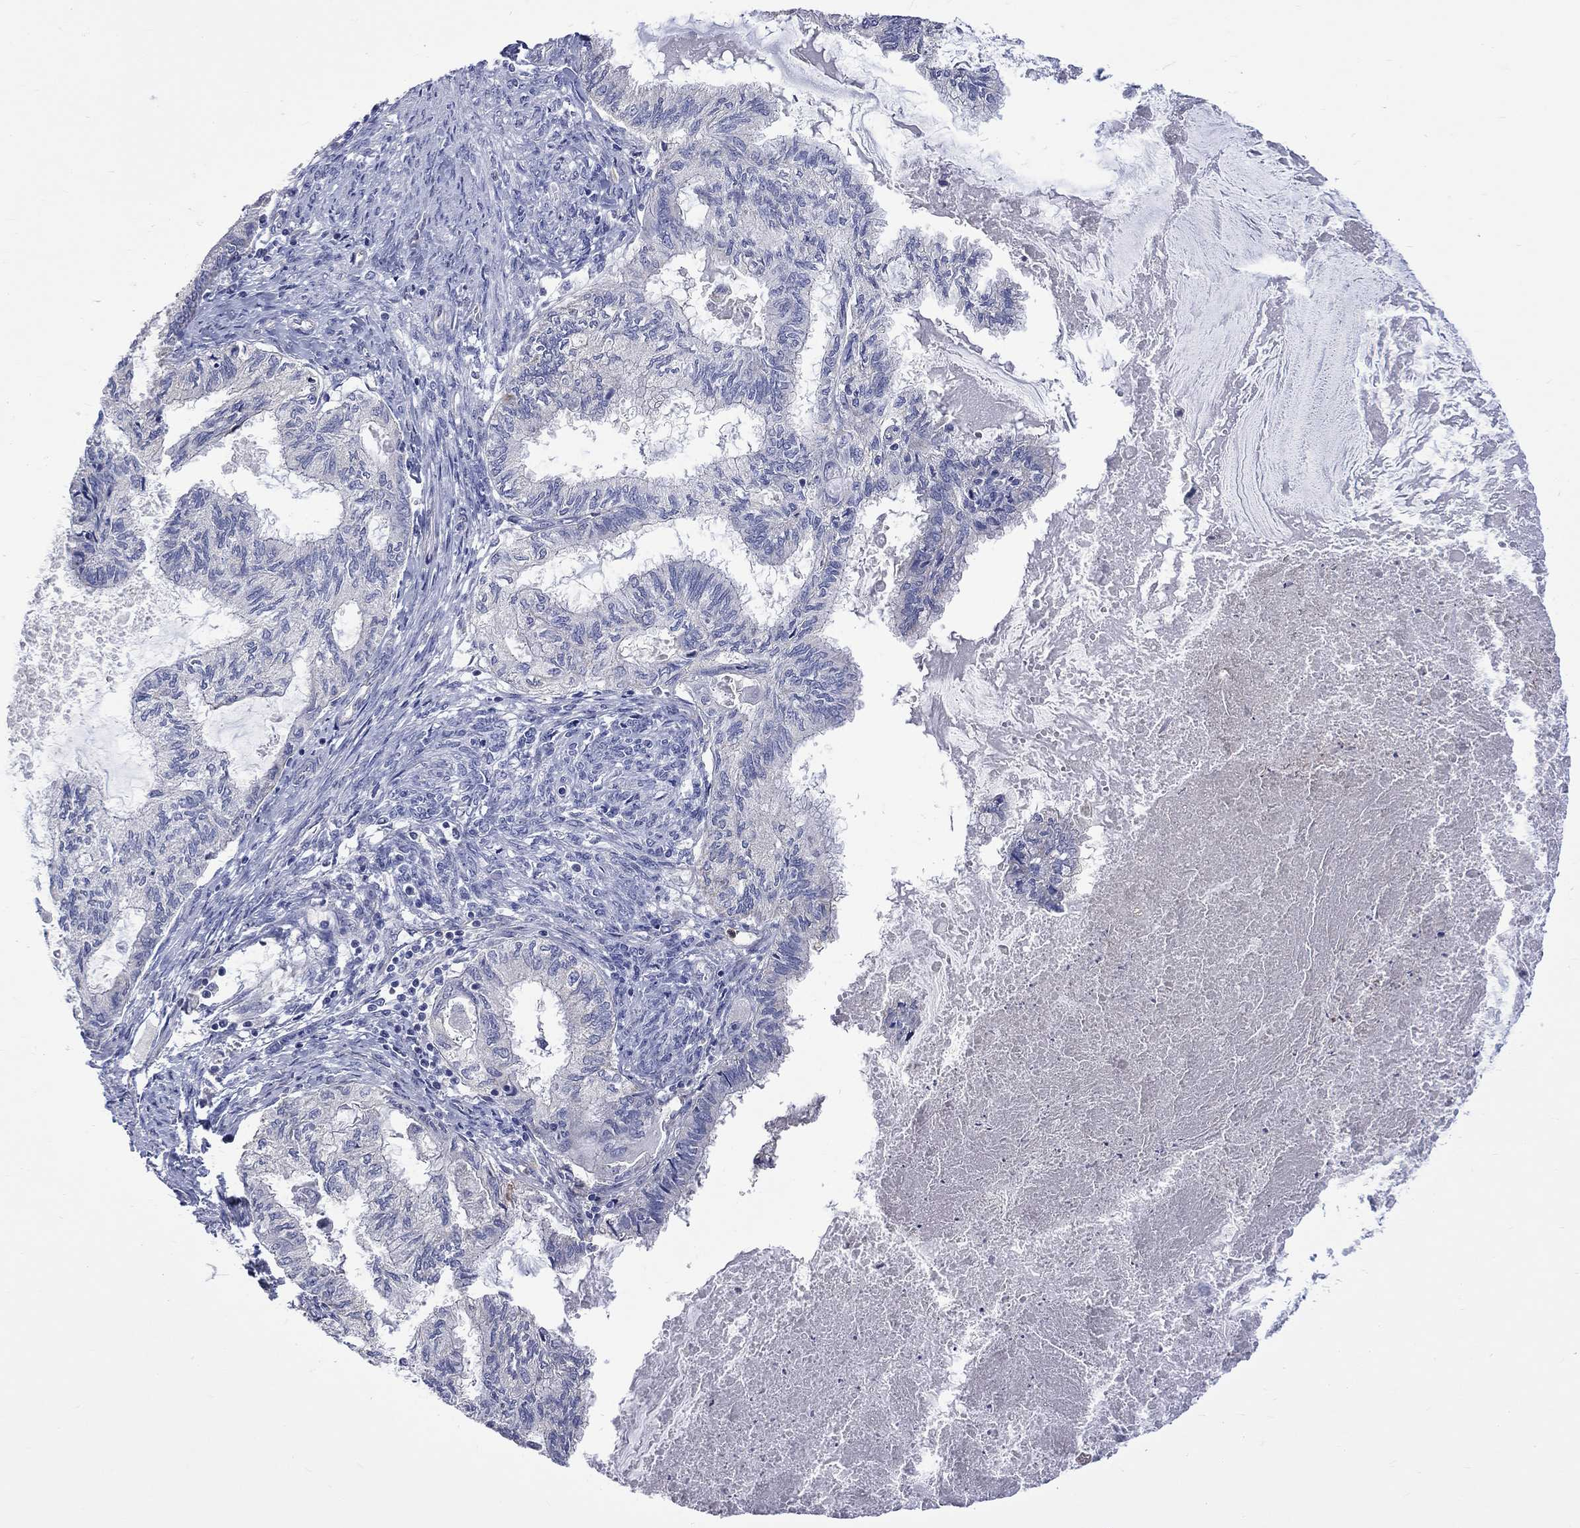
{"staining": {"intensity": "negative", "quantity": "none", "location": "none"}, "tissue": "endometrial cancer", "cell_type": "Tumor cells", "image_type": "cancer", "snomed": [{"axis": "morphology", "description": "Adenocarcinoma, NOS"}, {"axis": "topography", "description": "Endometrium"}], "caption": "Immunohistochemistry of human adenocarcinoma (endometrial) shows no expression in tumor cells.", "gene": "CAMKK2", "patient": {"sex": "female", "age": 86}}